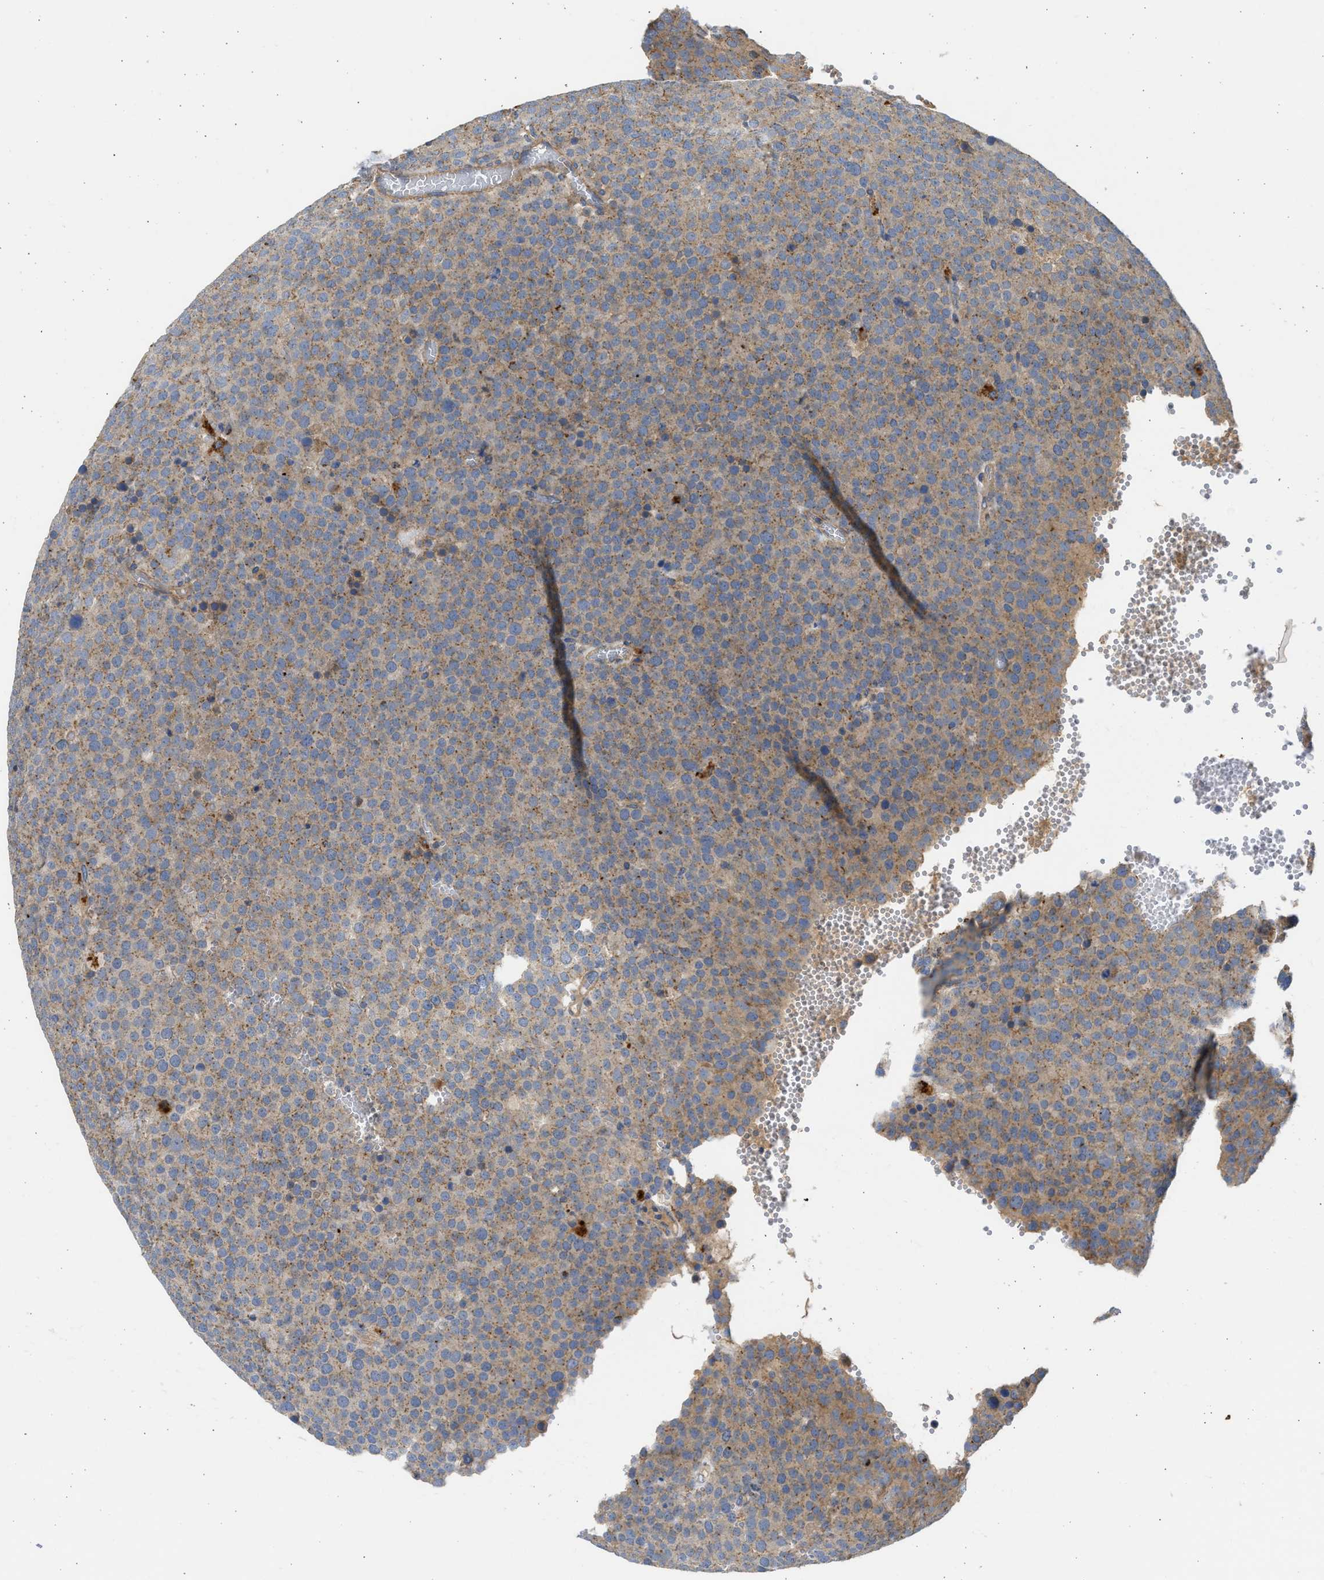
{"staining": {"intensity": "moderate", "quantity": ">75%", "location": "cytoplasmic/membranous"}, "tissue": "testis cancer", "cell_type": "Tumor cells", "image_type": "cancer", "snomed": [{"axis": "morphology", "description": "Normal tissue, NOS"}, {"axis": "morphology", "description": "Seminoma, NOS"}, {"axis": "topography", "description": "Testis"}], "caption": "Protein staining of seminoma (testis) tissue reveals moderate cytoplasmic/membranous staining in approximately >75% of tumor cells.", "gene": "CSRNP2", "patient": {"sex": "male", "age": 71}}